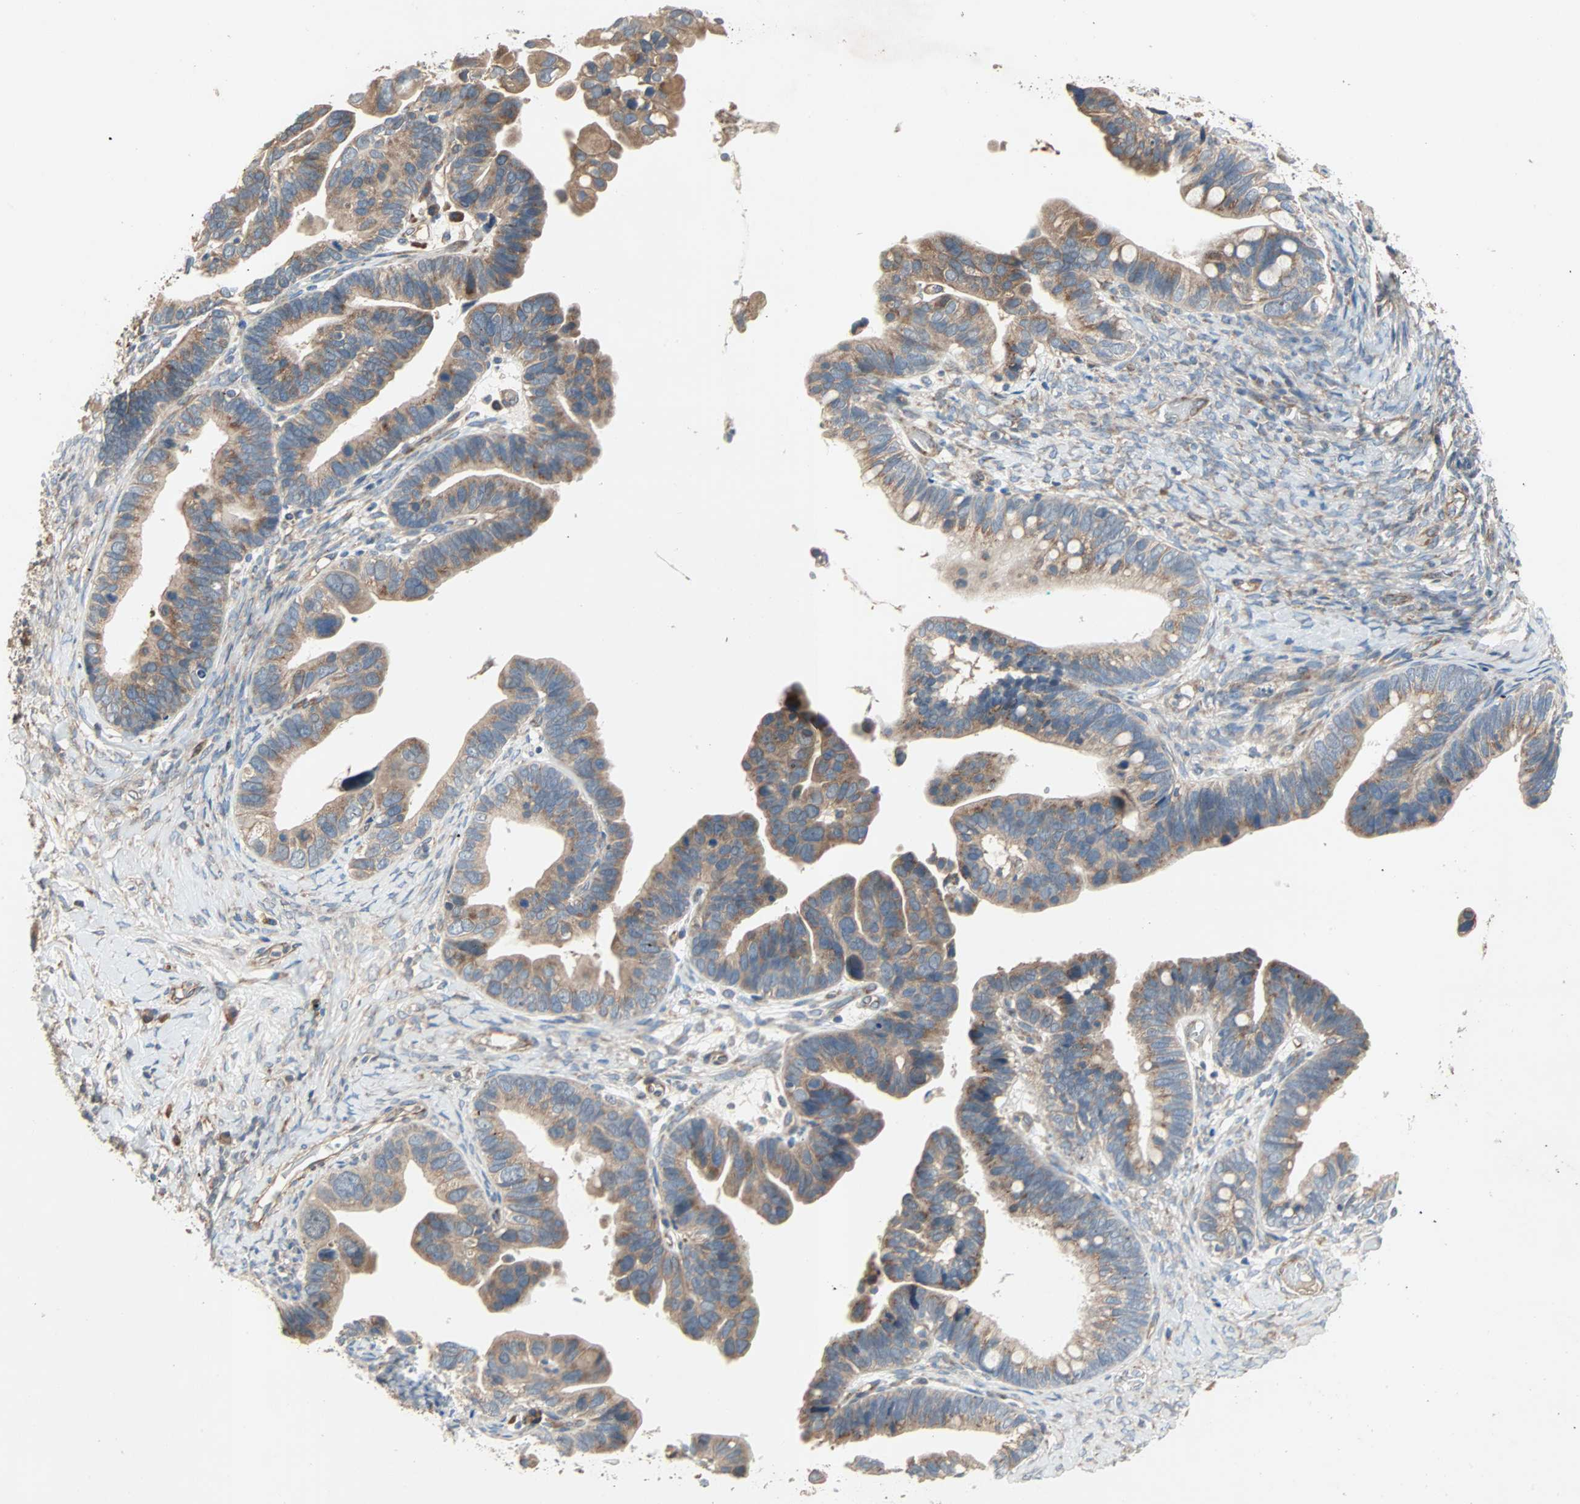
{"staining": {"intensity": "moderate", "quantity": ">75%", "location": "cytoplasmic/membranous"}, "tissue": "ovarian cancer", "cell_type": "Tumor cells", "image_type": "cancer", "snomed": [{"axis": "morphology", "description": "Cystadenocarcinoma, serous, NOS"}, {"axis": "topography", "description": "Ovary"}], "caption": "Immunohistochemistry (IHC) (DAB) staining of human ovarian serous cystadenocarcinoma exhibits moderate cytoplasmic/membranous protein expression in approximately >75% of tumor cells. (DAB (3,3'-diaminobenzidine) IHC with brightfield microscopy, high magnification).", "gene": "XYLT1", "patient": {"sex": "female", "age": 56}}